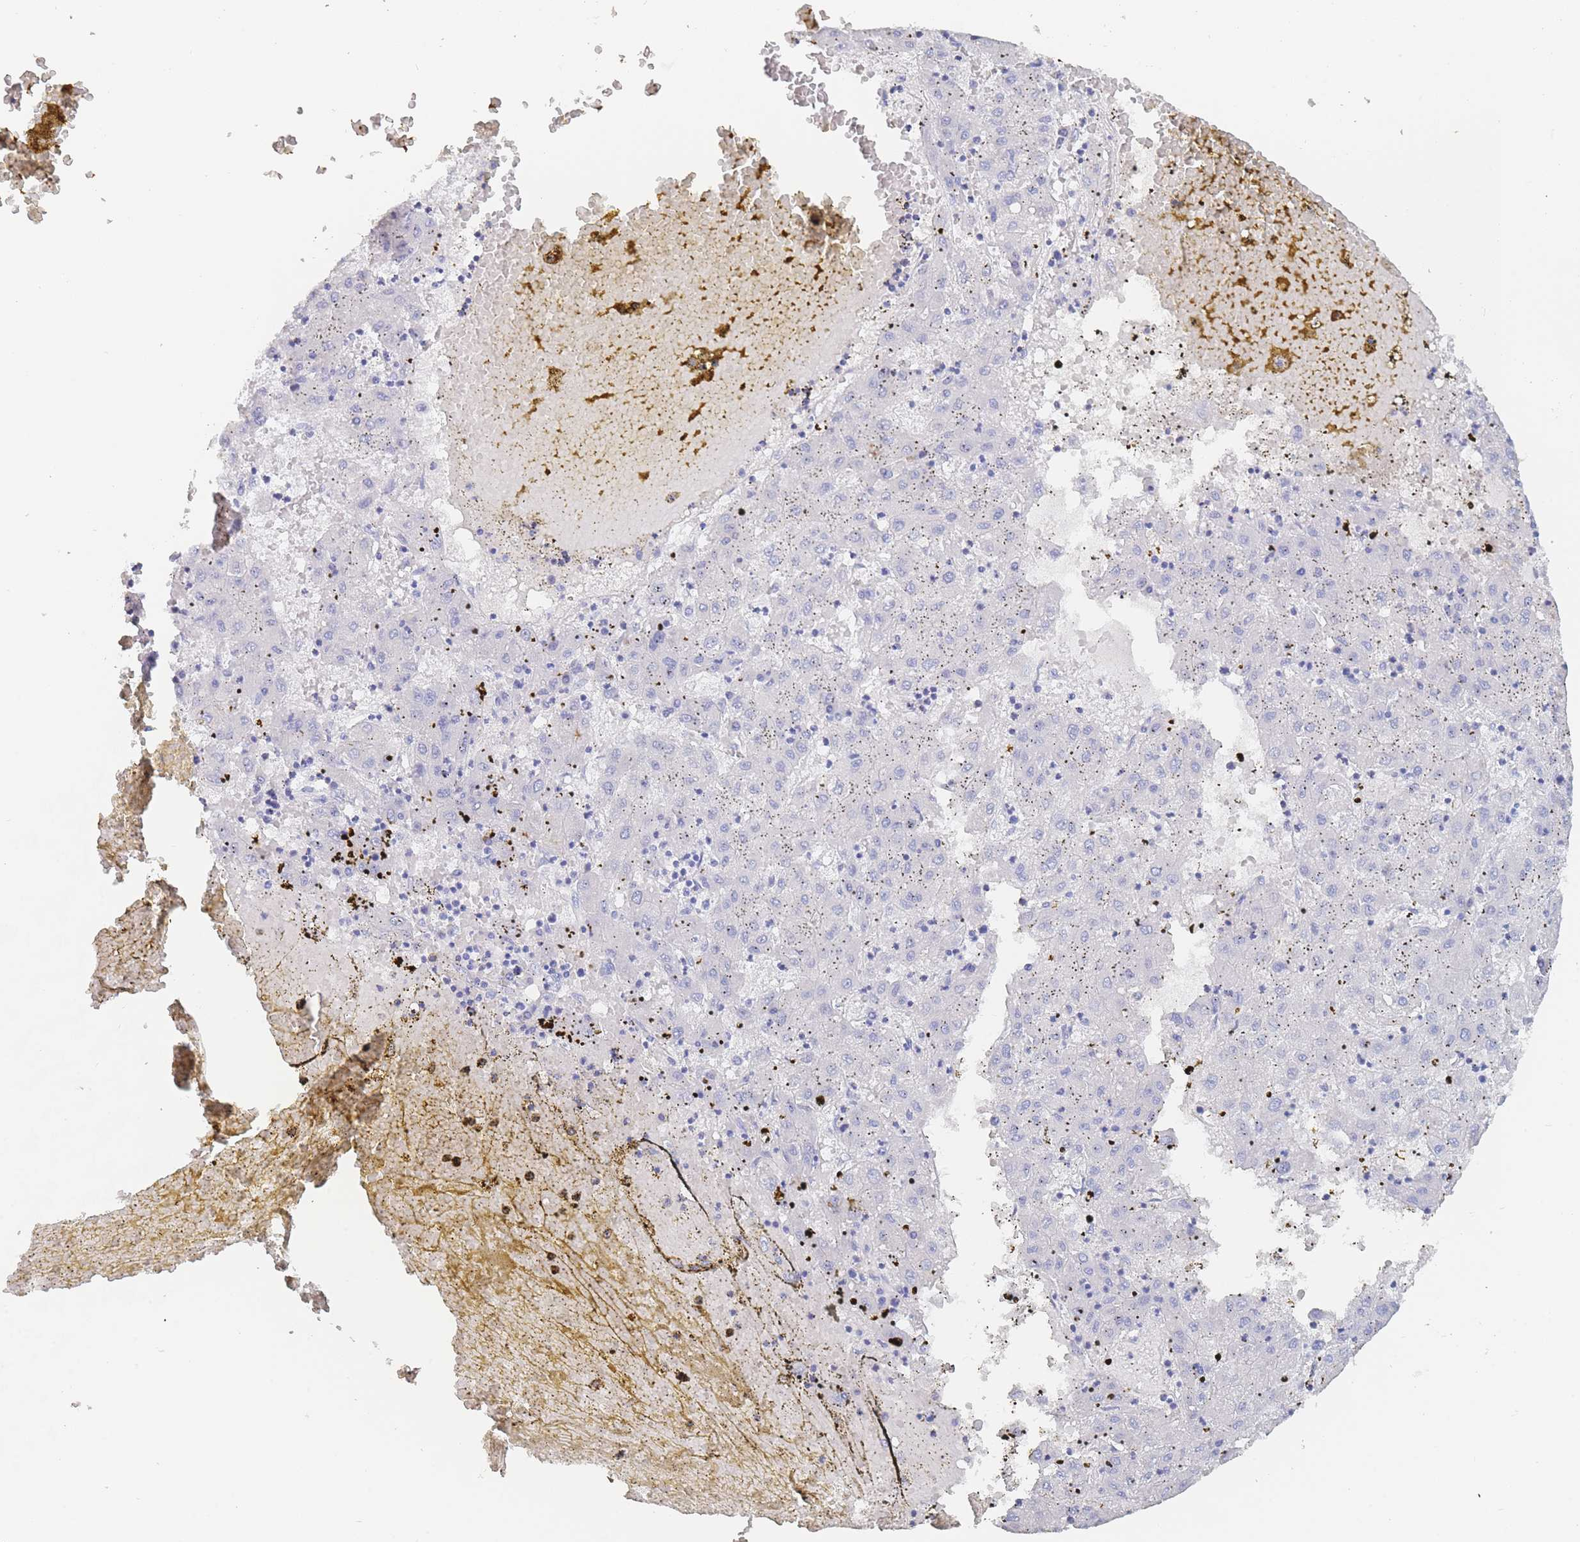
{"staining": {"intensity": "negative", "quantity": "none", "location": "none"}, "tissue": "liver cancer", "cell_type": "Tumor cells", "image_type": "cancer", "snomed": [{"axis": "morphology", "description": "Carcinoma, Hepatocellular, NOS"}, {"axis": "topography", "description": "Liver"}], "caption": "High magnification brightfield microscopy of liver cancer stained with DAB (3,3'-diaminobenzidine) (brown) and counterstained with hematoxylin (blue): tumor cells show no significant expression.", "gene": "SLC25A35", "patient": {"sex": "male", "age": 72}}